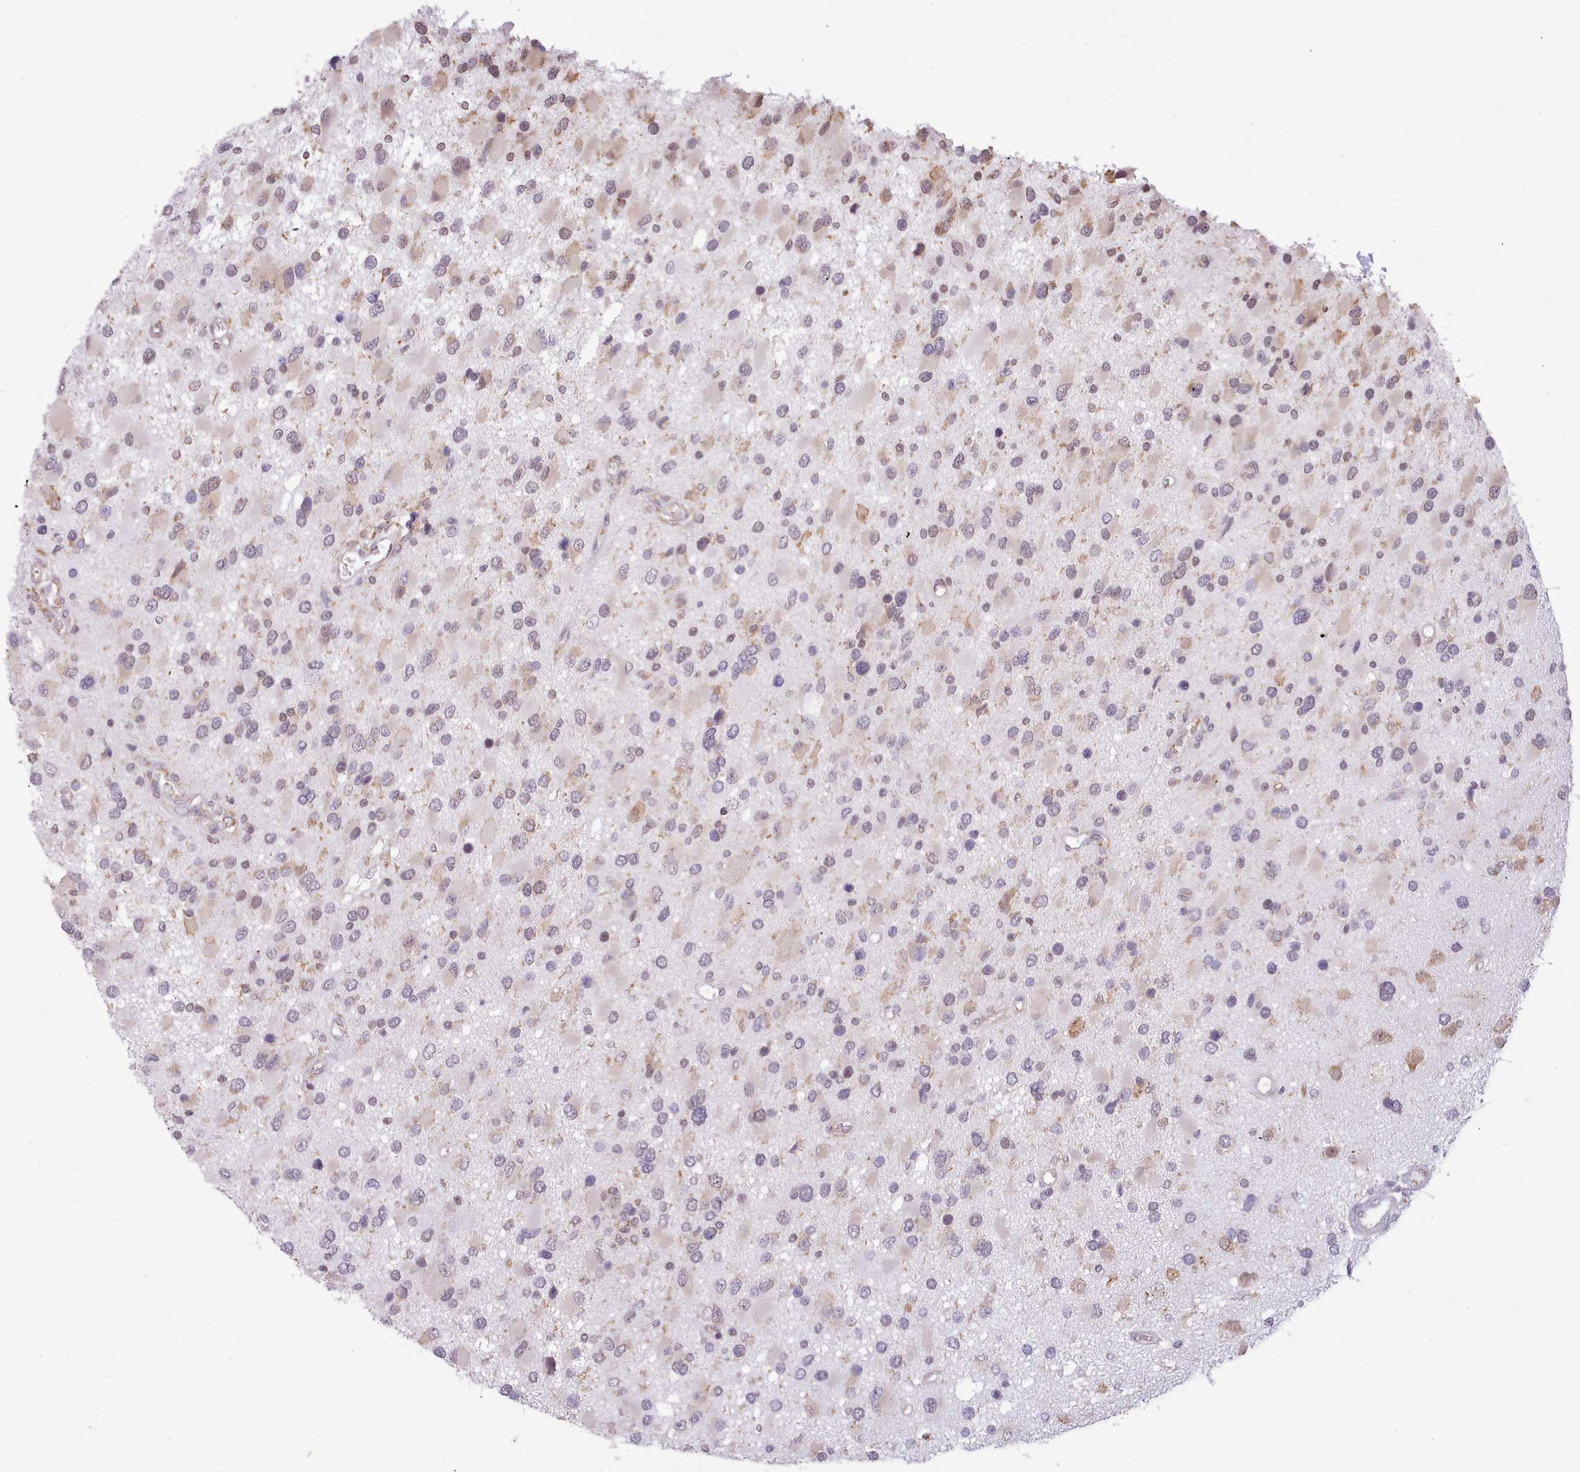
{"staining": {"intensity": "weak", "quantity": "<25%", "location": "cytoplasmic/membranous"}, "tissue": "glioma", "cell_type": "Tumor cells", "image_type": "cancer", "snomed": [{"axis": "morphology", "description": "Glioma, malignant, High grade"}, {"axis": "topography", "description": "Brain"}], "caption": "Immunohistochemical staining of human glioma demonstrates no significant expression in tumor cells.", "gene": "SEC61B", "patient": {"sex": "male", "age": 53}}